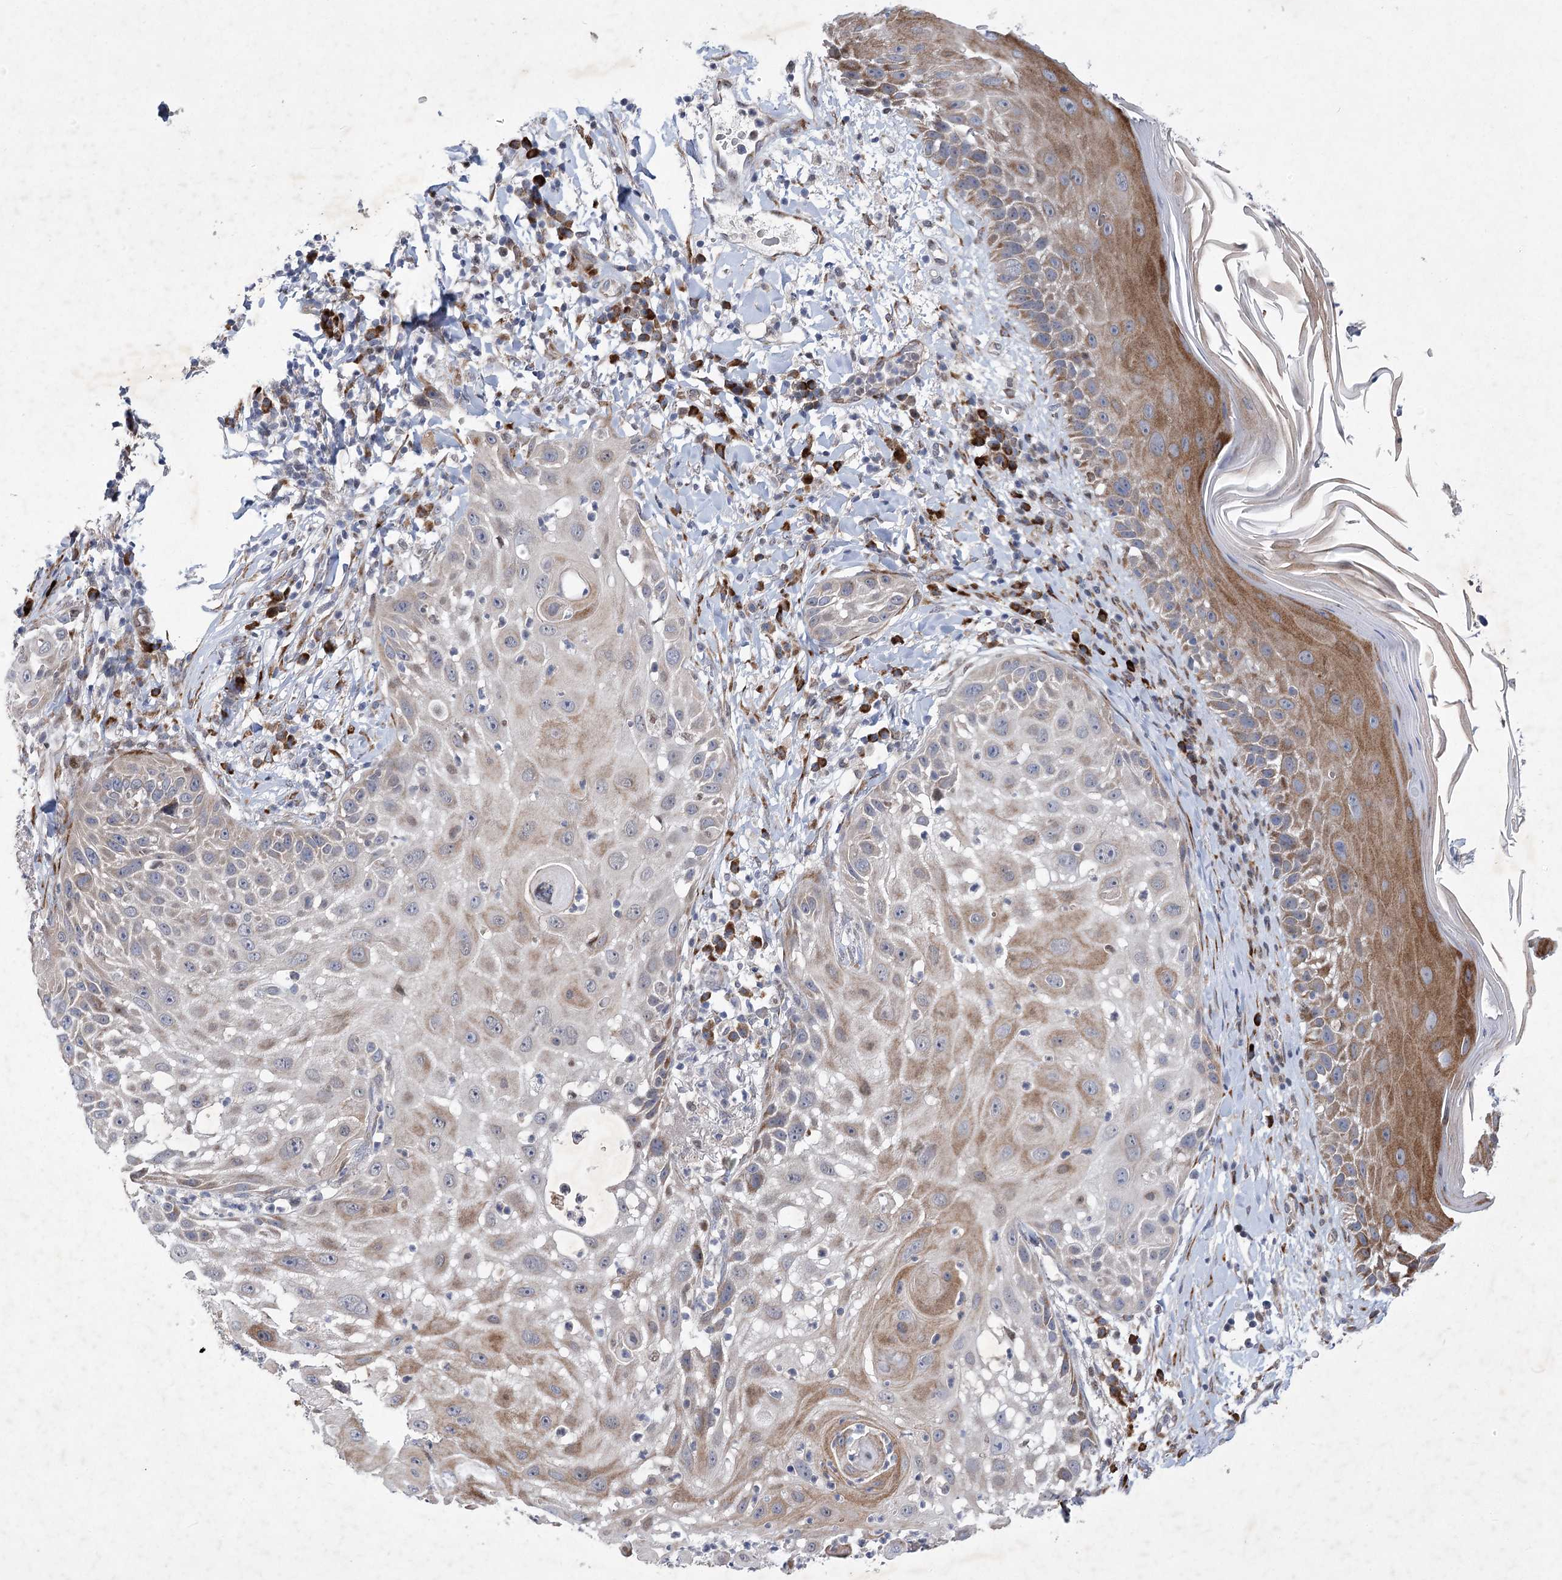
{"staining": {"intensity": "moderate", "quantity": "25%-75%", "location": "cytoplasmic/membranous"}, "tissue": "skin cancer", "cell_type": "Tumor cells", "image_type": "cancer", "snomed": [{"axis": "morphology", "description": "Squamous cell carcinoma, NOS"}, {"axis": "topography", "description": "Skin"}], "caption": "Skin cancer (squamous cell carcinoma) was stained to show a protein in brown. There is medium levels of moderate cytoplasmic/membranous positivity in approximately 25%-75% of tumor cells.", "gene": "GCNT4", "patient": {"sex": "female", "age": 44}}